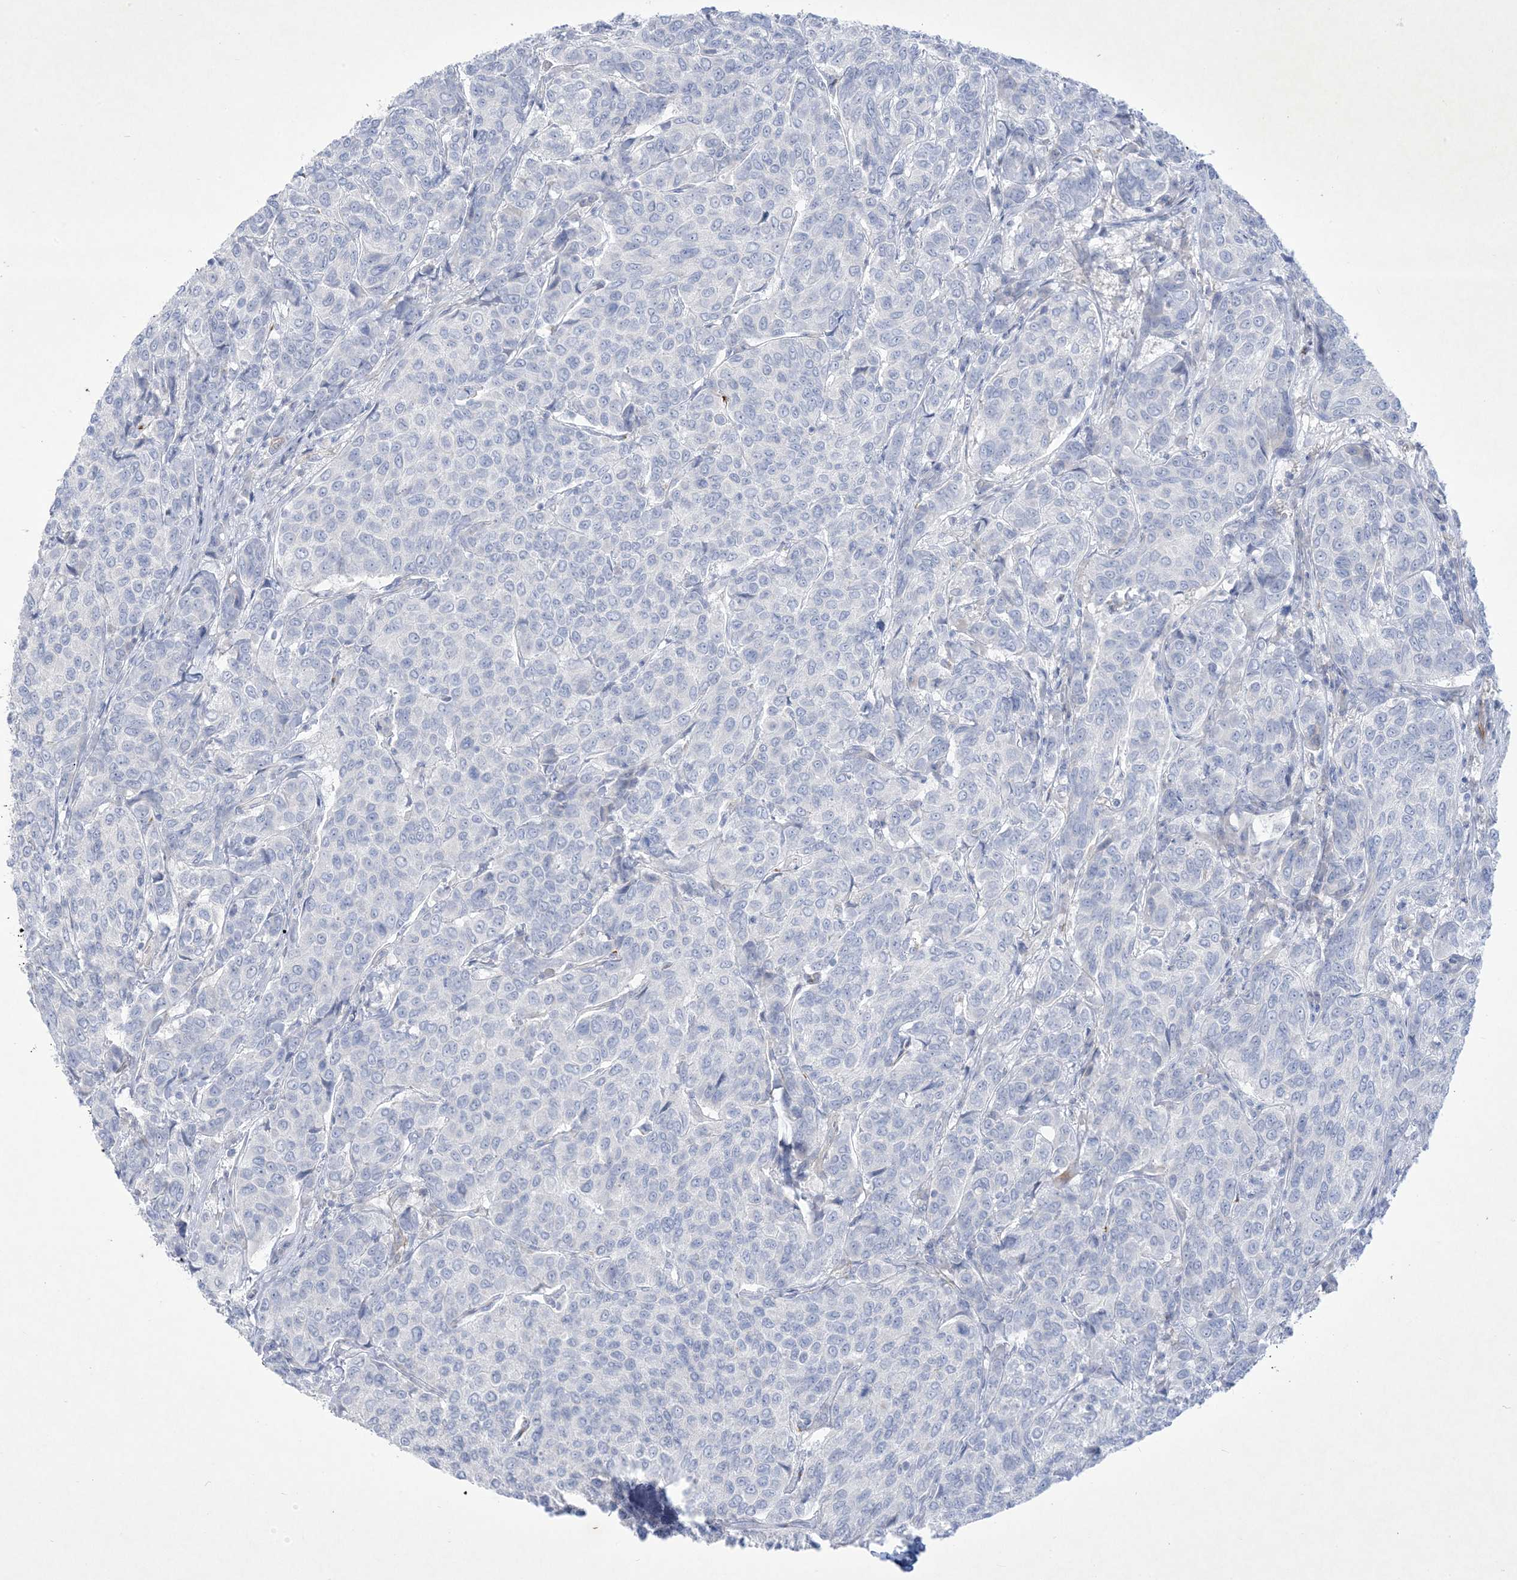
{"staining": {"intensity": "negative", "quantity": "none", "location": "none"}, "tissue": "breast cancer", "cell_type": "Tumor cells", "image_type": "cancer", "snomed": [{"axis": "morphology", "description": "Duct carcinoma"}, {"axis": "topography", "description": "Breast"}], "caption": "Human breast cancer (infiltrating ductal carcinoma) stained for a protein using immunohistochemistry (IHC) shows no positivity in tumor cells.", "gene": "B3GNT7", "patient": {"sex": "female", "age": 55}}